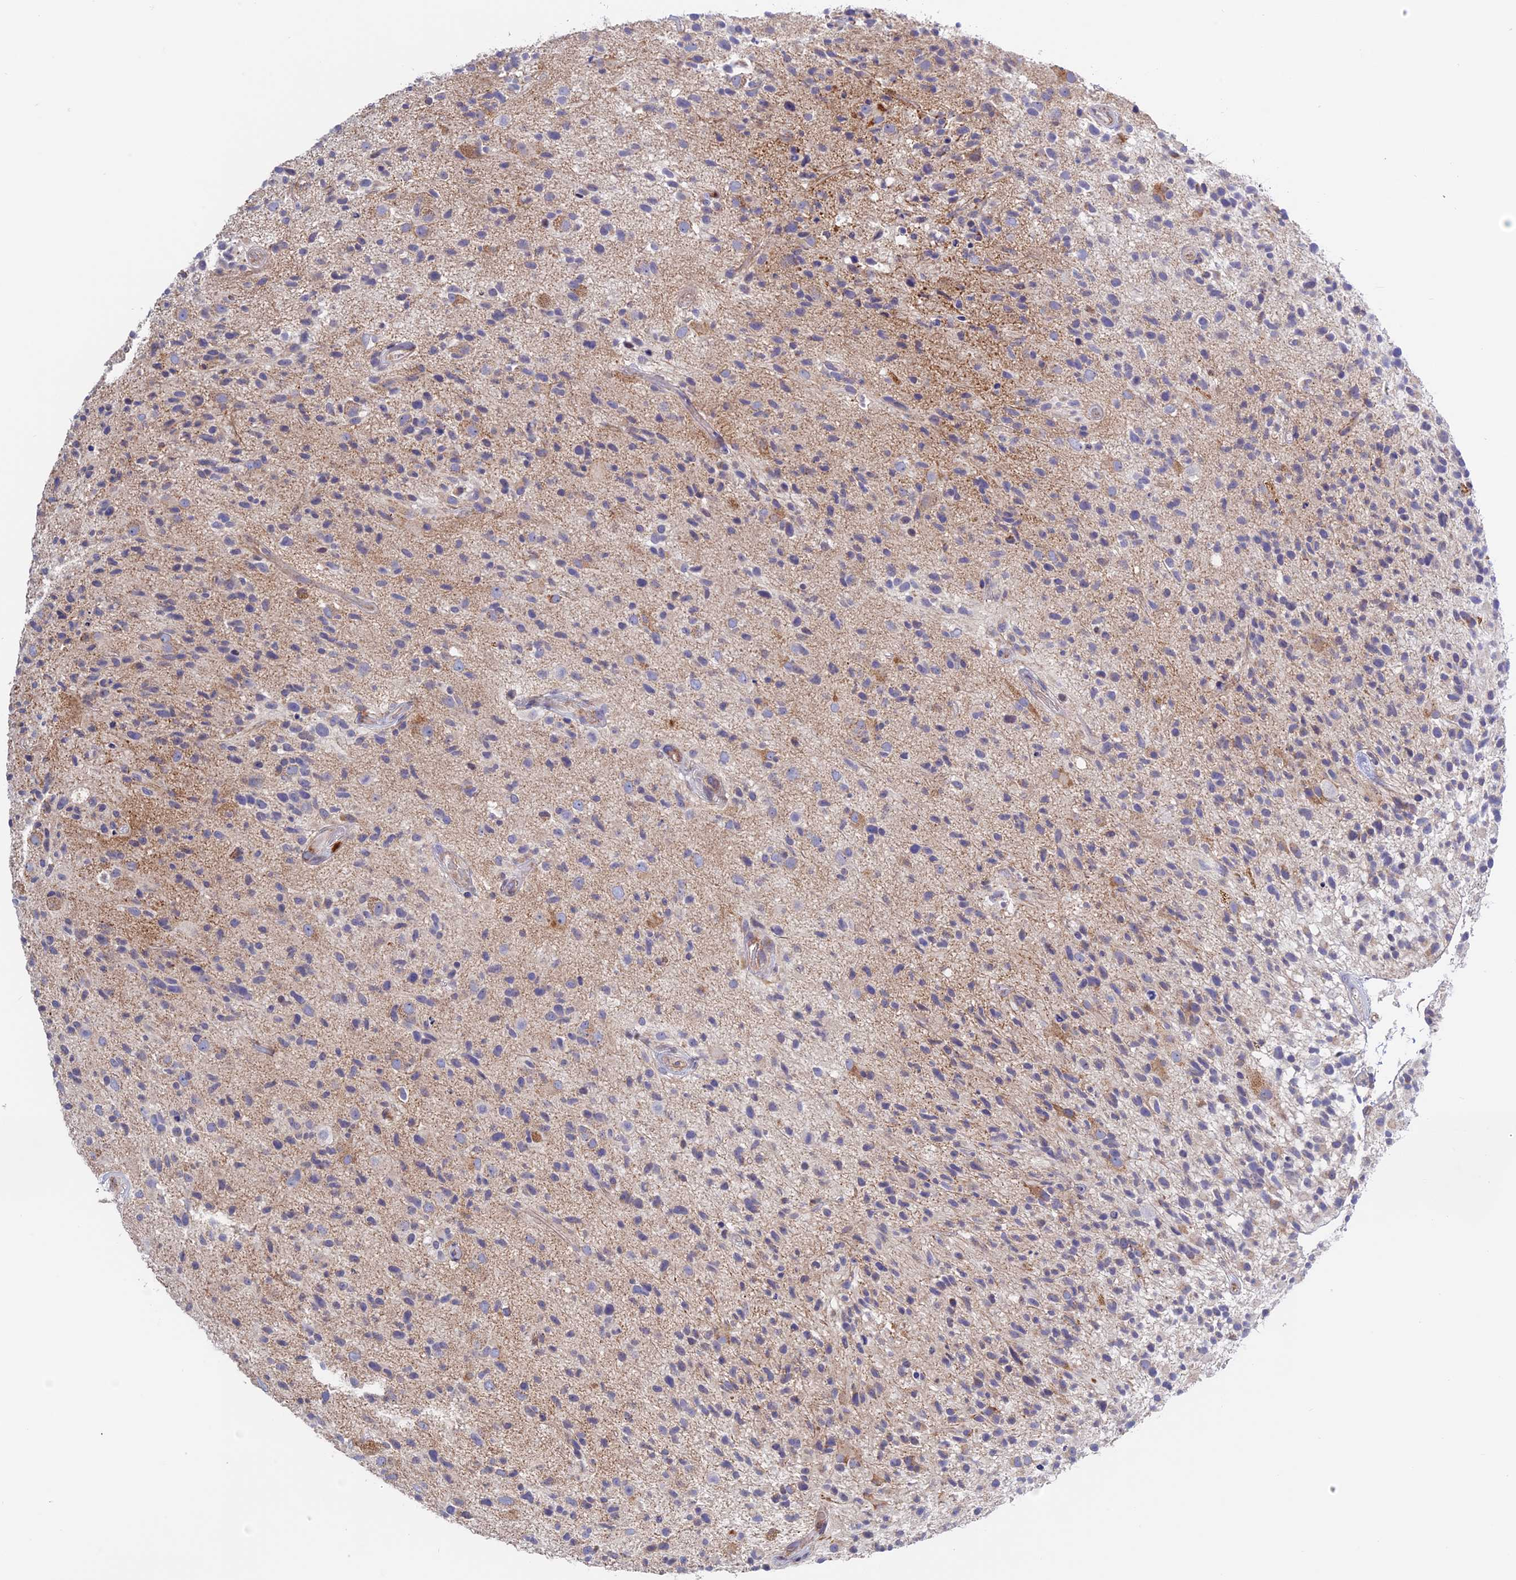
{"staining": {"intensity": "negative", "quantity": "none", "location": "none"}, "tissue": "glioma", "cell_type": "Tumor cells", "image_type": "cancer", "snomed": [{"axis": "morphology", "description": "Glioma, malignant, High grade"}, {"axis": "morphology", "description": "Glioblastoma, NOS"}, {"axis": "topography", "description": "Brain"}], "caption": "High power microscopy image of an immunohistochemistry (IHC) histopathology image of glioblastoma, revealing no significant staining in tumor cells.", "gene": "ETFDH", "patient": {"sex": "male", "age": 60}}